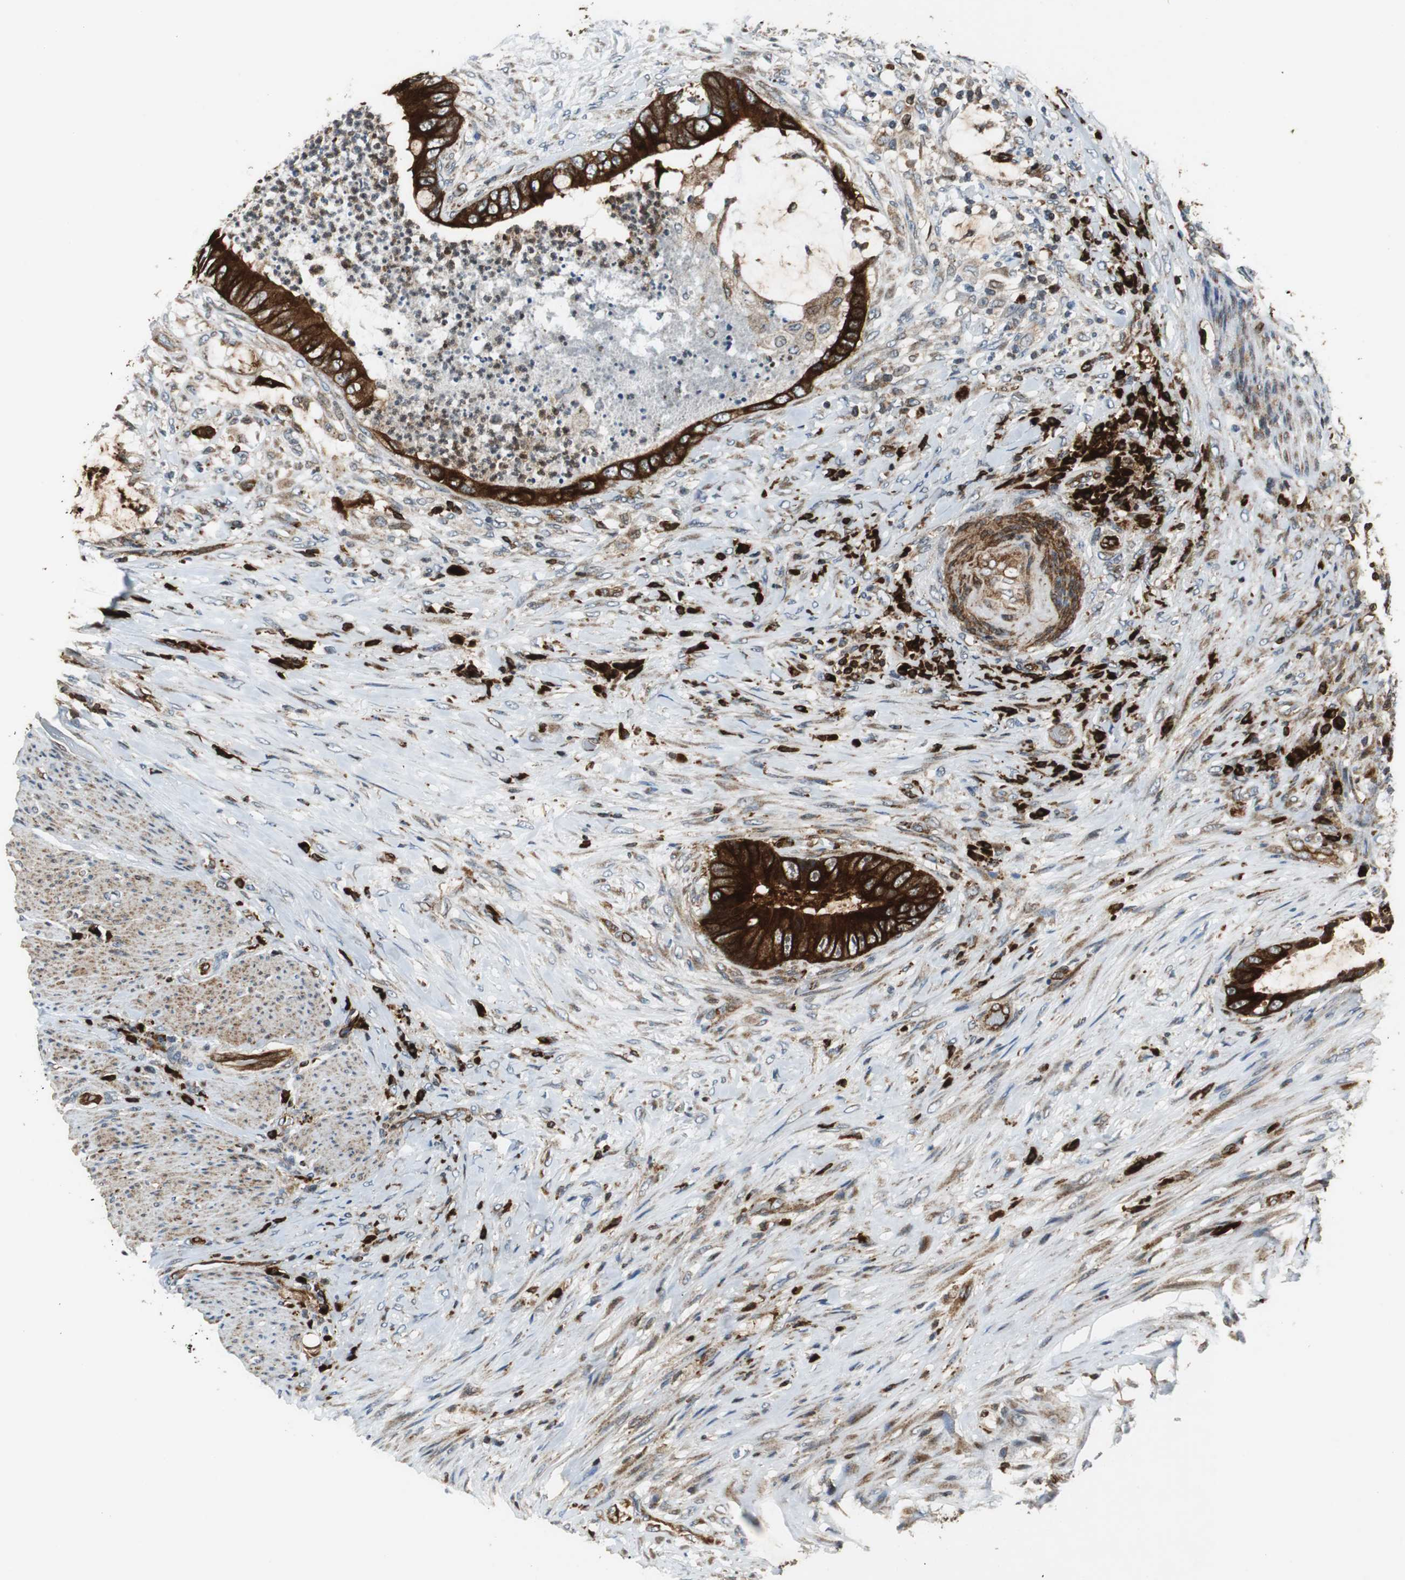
{"staining": {"intensity": "strong", "quantity": ">75%", "location": "cytoplasmic/membranous"}, "tissue": "colorectal cancer", "cell_type": "Tumor cells", "image_type": "cancer", "snomed": [{"axis": "morphology", "description": "Adenocarcinoma, NOS"}, {"axis": "topography", "description": "Rectum"}], "caption": "Protein expression analysis of human colorectal cancer reveals strong cytoplasmic/membranous staining in approximately >75% of tumor cells.", "gene": "TUBA4A", "patient": {"sex": "female", "age": 77}}